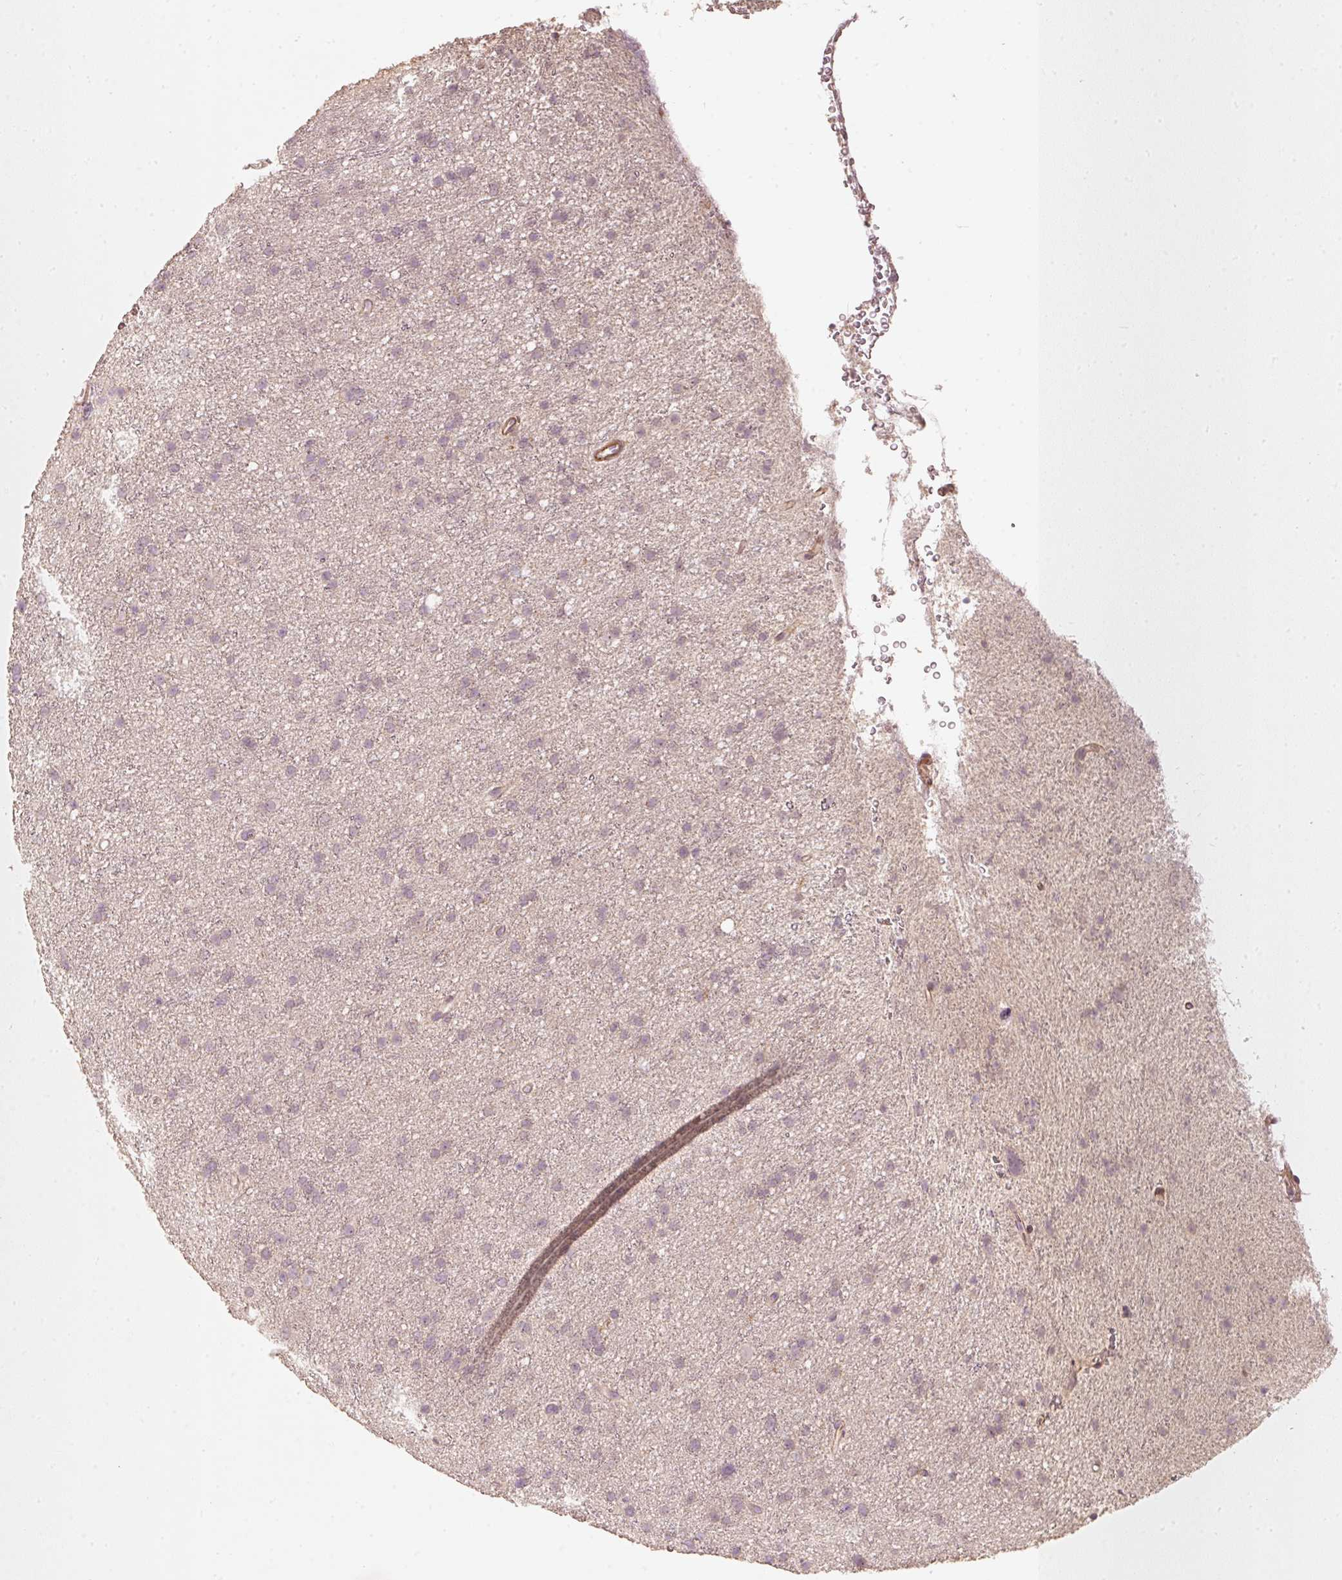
{"staining": {"intensity": "negative", "quantity": "none", "location": "none"}, "tissue": "glioma", "cell_type": "Tumor cells", "image_type": "cancer", "snomed": [{"axis": "morphology", "description": "Glioma, malignant, Low grade"}, {"axis": "topography", "description": "Cerebral cortex"}], "caption": "There is no significant positivity in tumor cells of low-grade glioma (malignant). Nuclei are stained in blue.", "gene": "KCNQ1", "patient": {"sex": "female", "age": 39}}